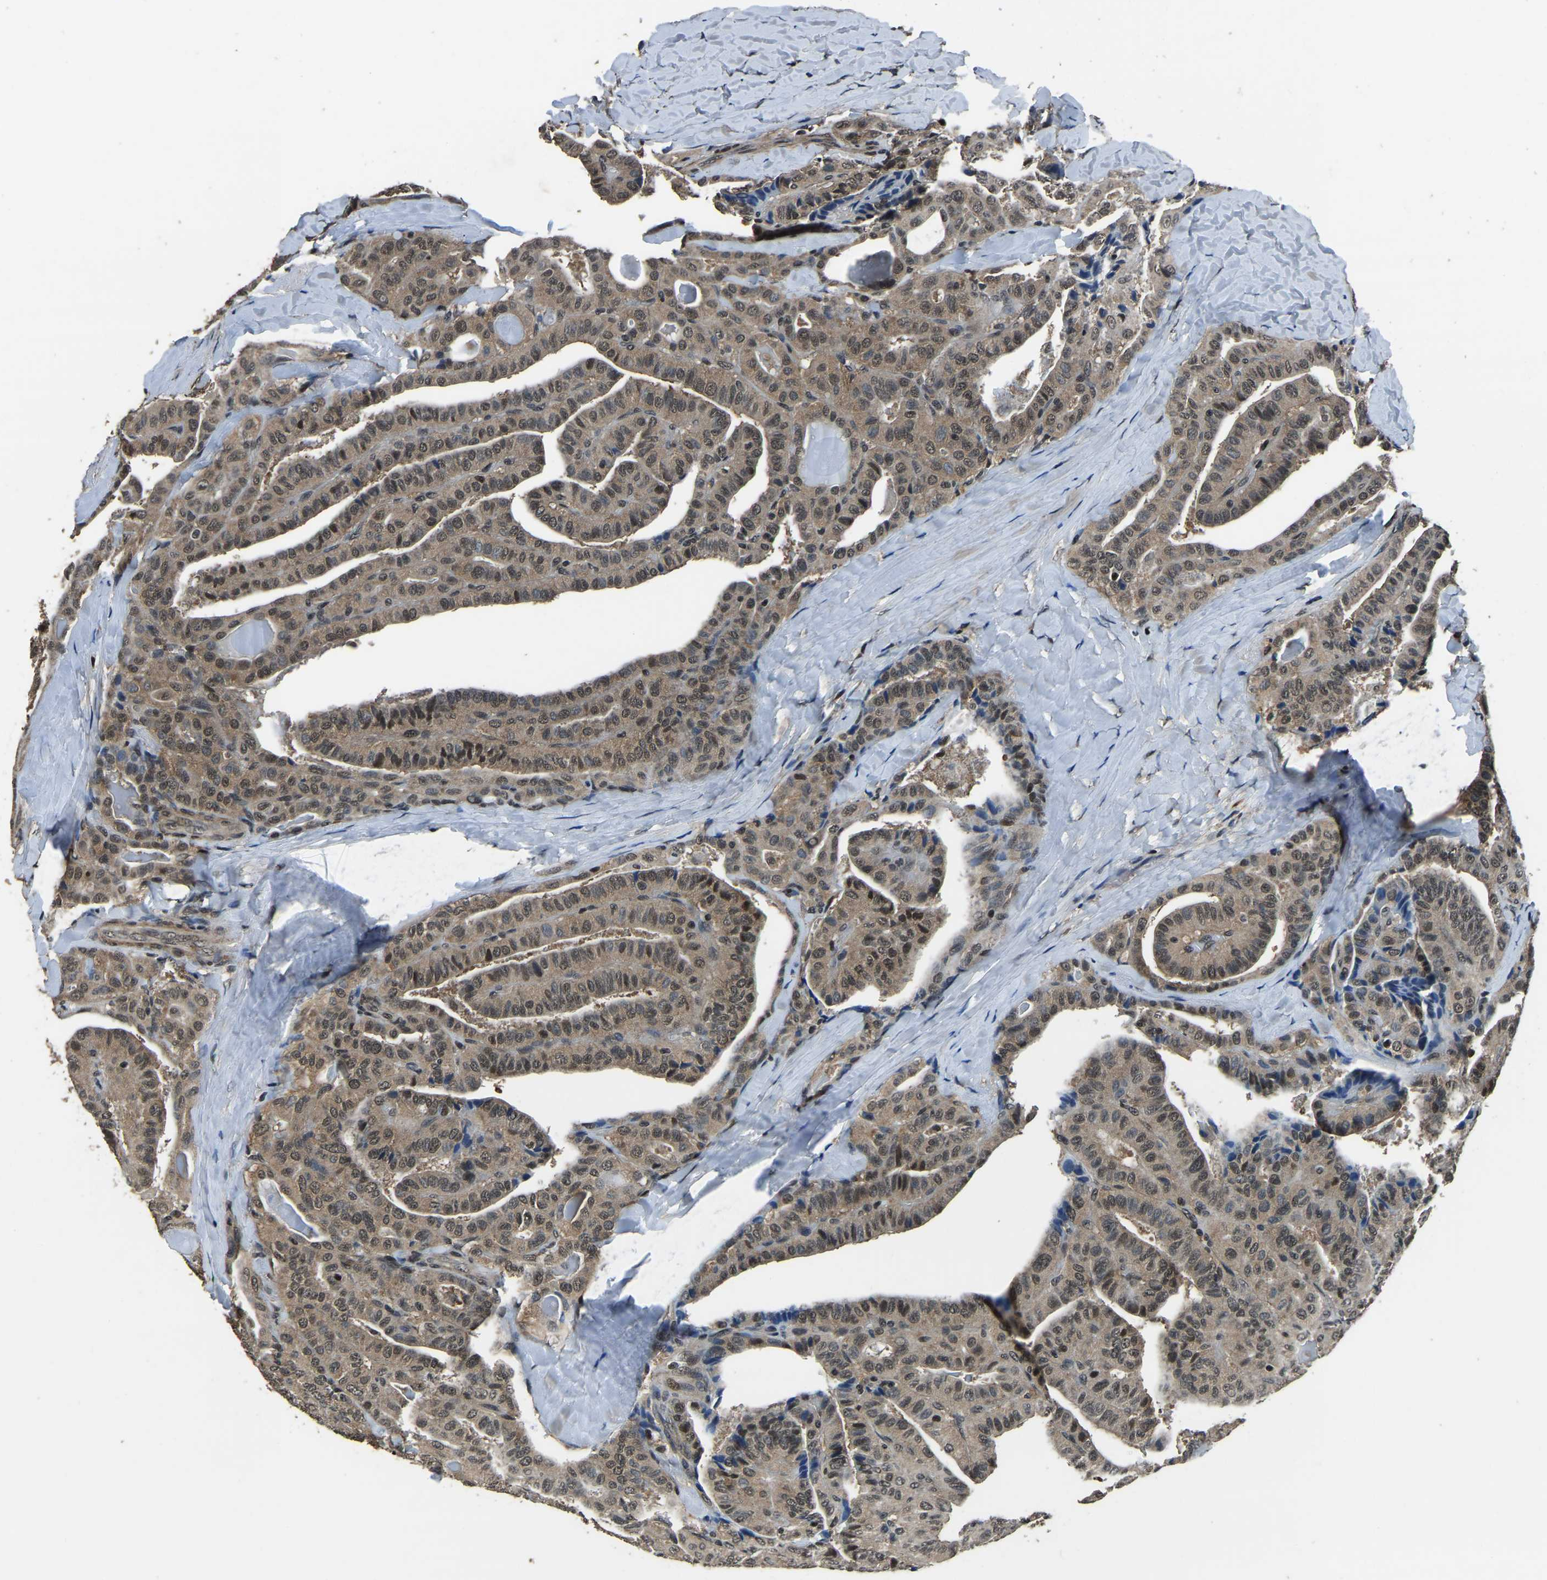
{"staining": {"intensity": "weak", "quantity": ">75%", "location": "cytoplasmic/membranous"}, "tissue": "thyroid cancer", "cell_type": "Tumor cells", "image_type": "cancer", "snomed": [{"axis": "morphology", "description": "Papillary adenocarcinoma, NOS"}, {"axis": "topography", "description": "Thyroid gland"}], "caption": "Brown immunohistochemical staining in thyroid cancer reveals weak cytoplasmic/membranous staining in about >75% of tumor cells.", "gene": "ANKIB1", "patient": {"sex": "male", "age": 77}}